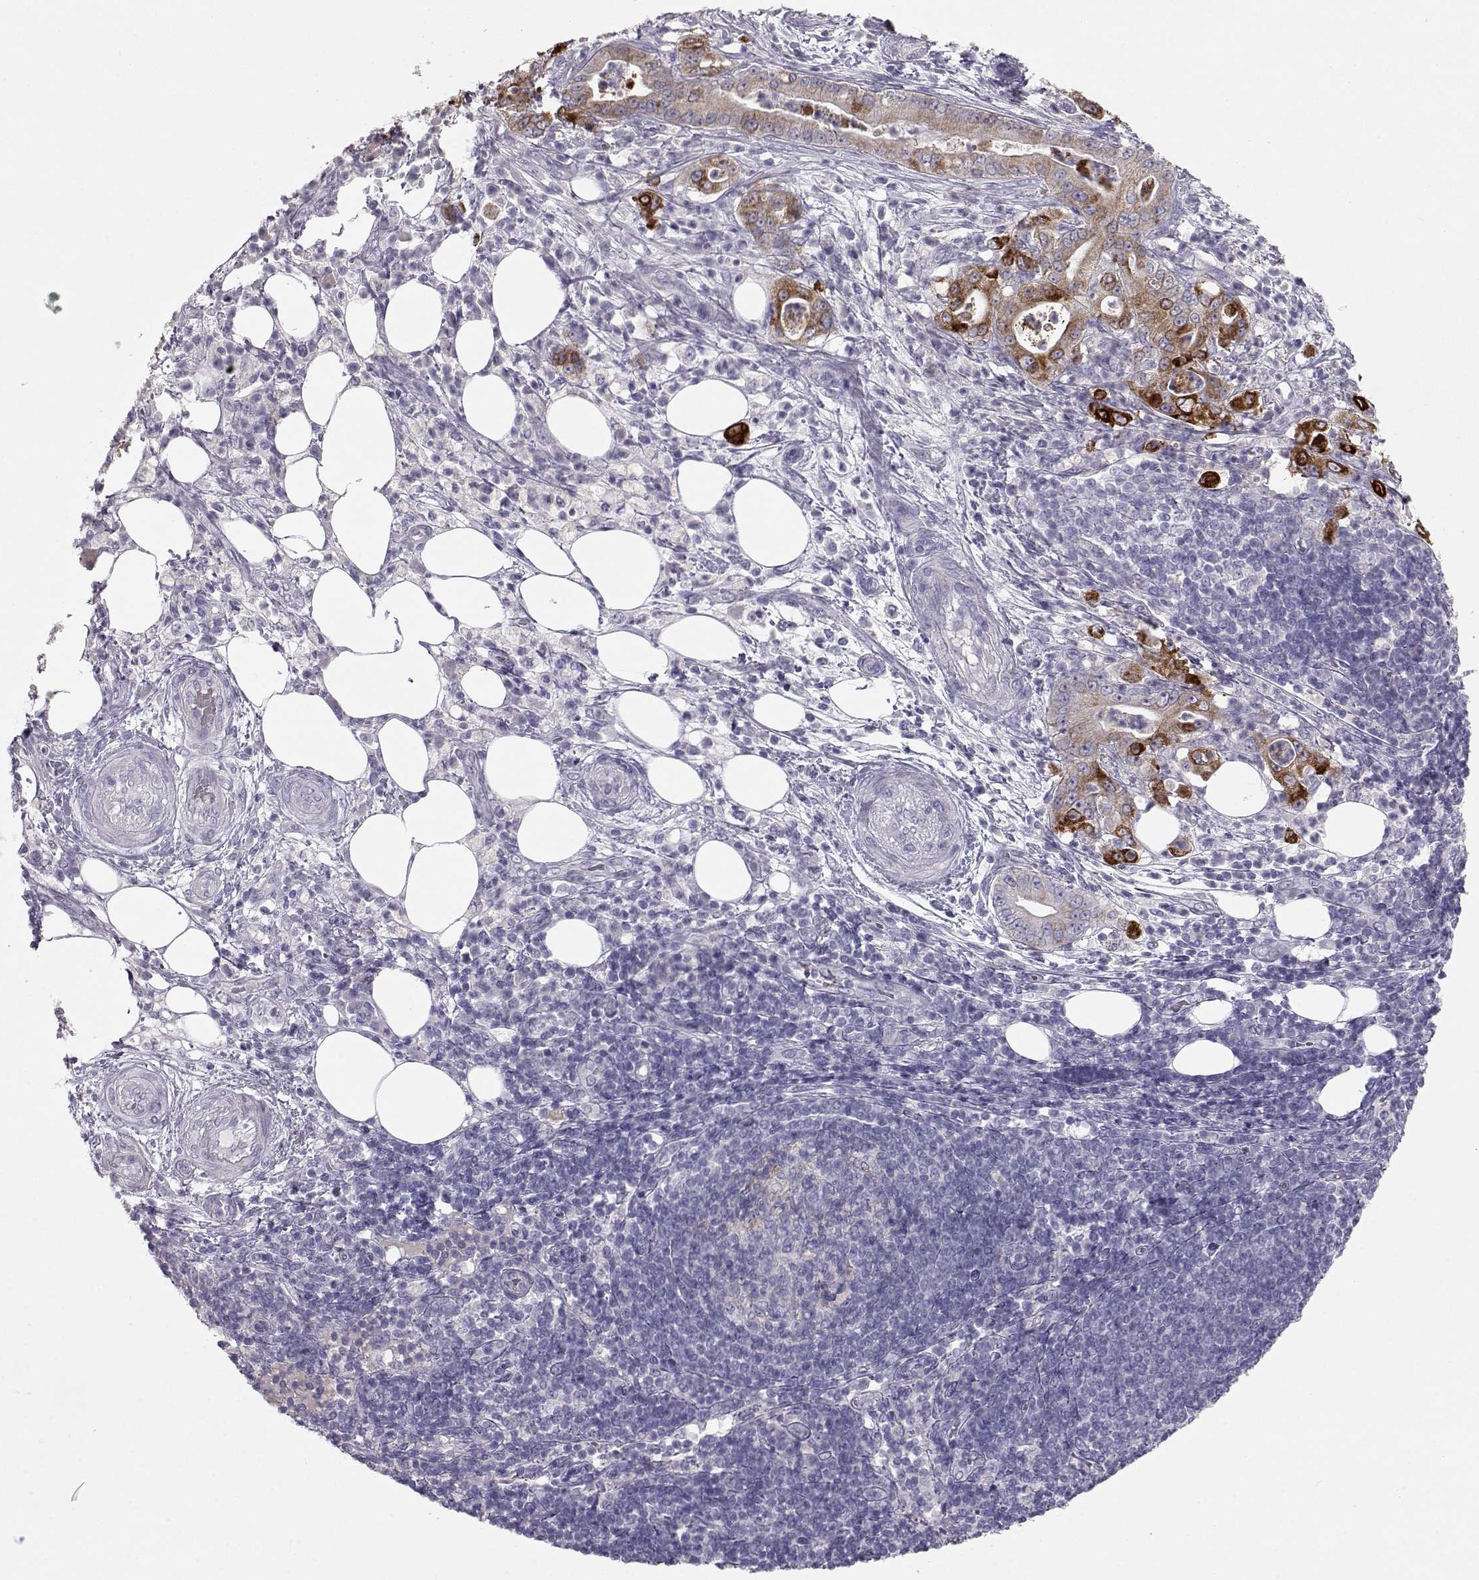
{"staining": {"intensity": "strong", "quantity": "<25%", "location": "cytoplasmic/membranous"}, "tissue": "pancreatic cancer", "cell_type": "Tumor cells", "image_type": "cancer", "snomed": [{"axis": "morphology", "description": "Adenocarcinoma, NOS"}, {"axis": "topography", "description": "Pancreas"}], "caption": "The photomicrograph shows immunohistochemical staining of pancreatic cancer (adenocarcinoma). There is strong cytoplasmic/membranous staining is present in about <25% of tumor cells. The staining is performed using DAB brown chromogen to label protein expression. The nuclei are counter-stained blue using hematoxylin.", "gene": "LAMB3", "patient": {"sex": "male", "age": 71}}